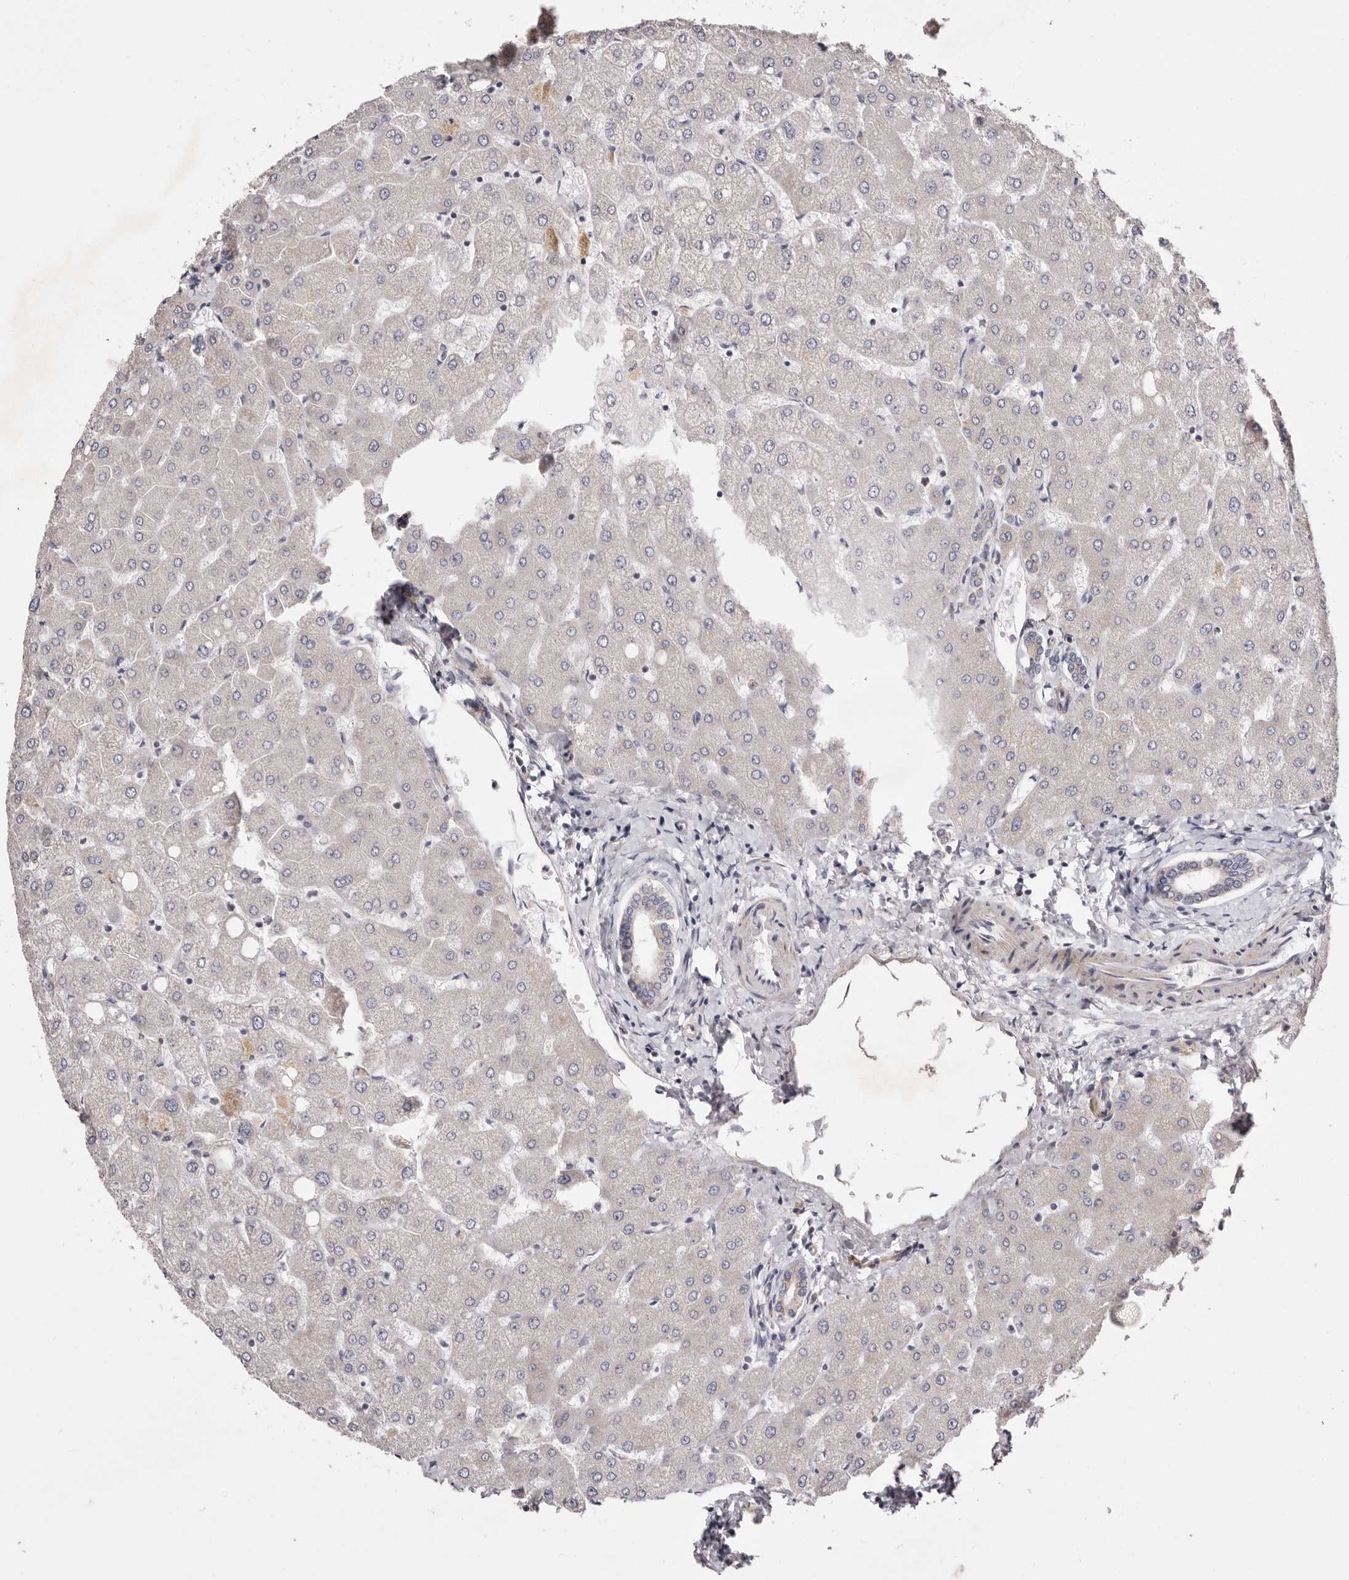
{"staining": {"intensity": "negative", "quantity": "none", "location": "none"}, "tissue": "liver", "cell_type": "Cholangiocytes", "image_type": "normal", "snomed": [{"axis": "morphology", "description": "Normal tissue, NOS"}, {"axis": "topography", "description": "Liver"}], "caption": "Immunohistochemical staining of benign liver reveals no significant positivity in cholangiocytes. (Immunohistochemistry (ihc), brightfield microscopy, high magnification).", "gene": "TIMM17B", "patient": {"sex": "female", "age": 54}}